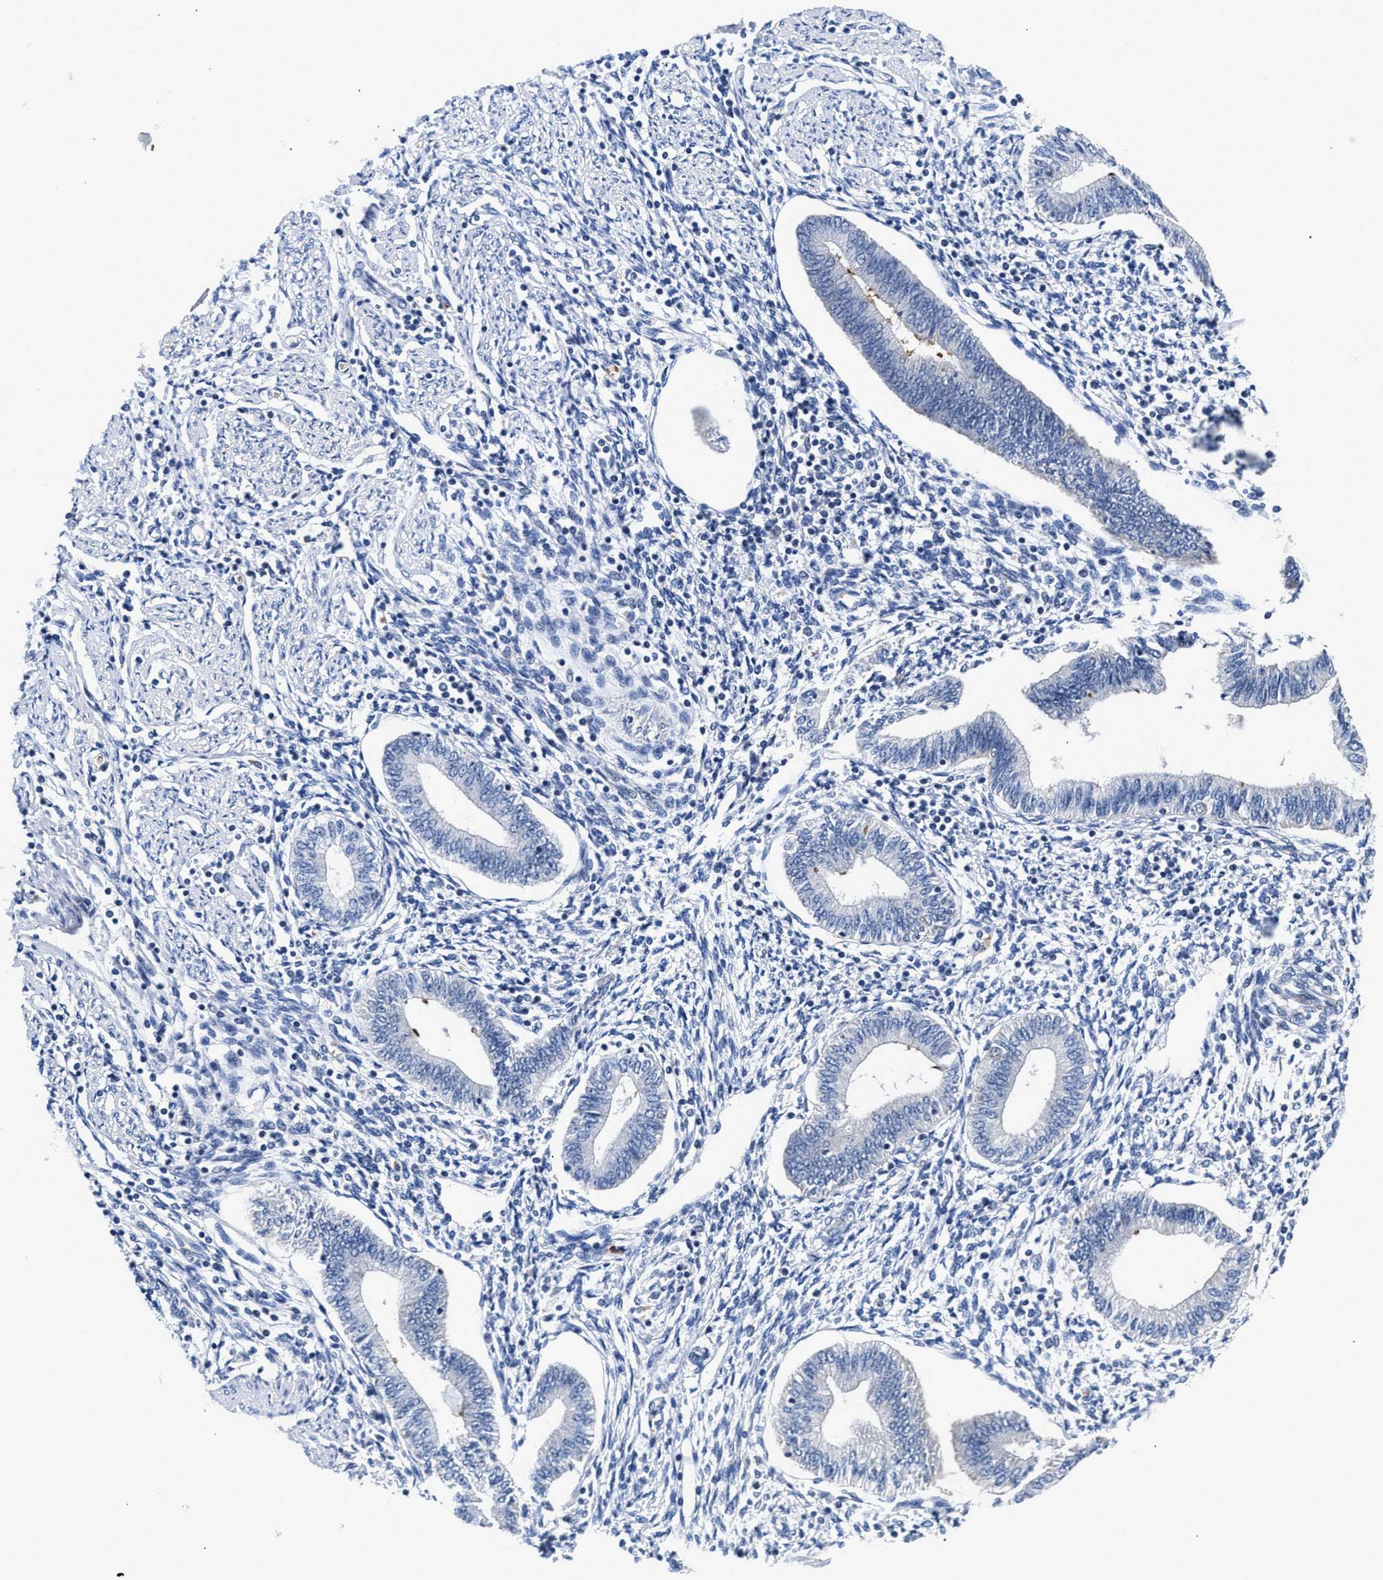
{"staining": {"intensity": "negative", "quantity": "none", "location": "none"}, "tissue": "endometrium", "cell_type": "Cells in endometrial stroma", "image_type": "normal", "snomed": [{"axis": "morphology", "description": "Normal tissue, NOS"}, {"axis": "topography", "description": "Endometrium"}], "caption": "Photomicrograph shows no protein staining in cells in endometrial stroma of unremarkable endometrium. (DAB IHC visualized using brightfield microscopy, high magnification).", "gene": "RINT1", "patient": {"sex": "female", "age": 50}}